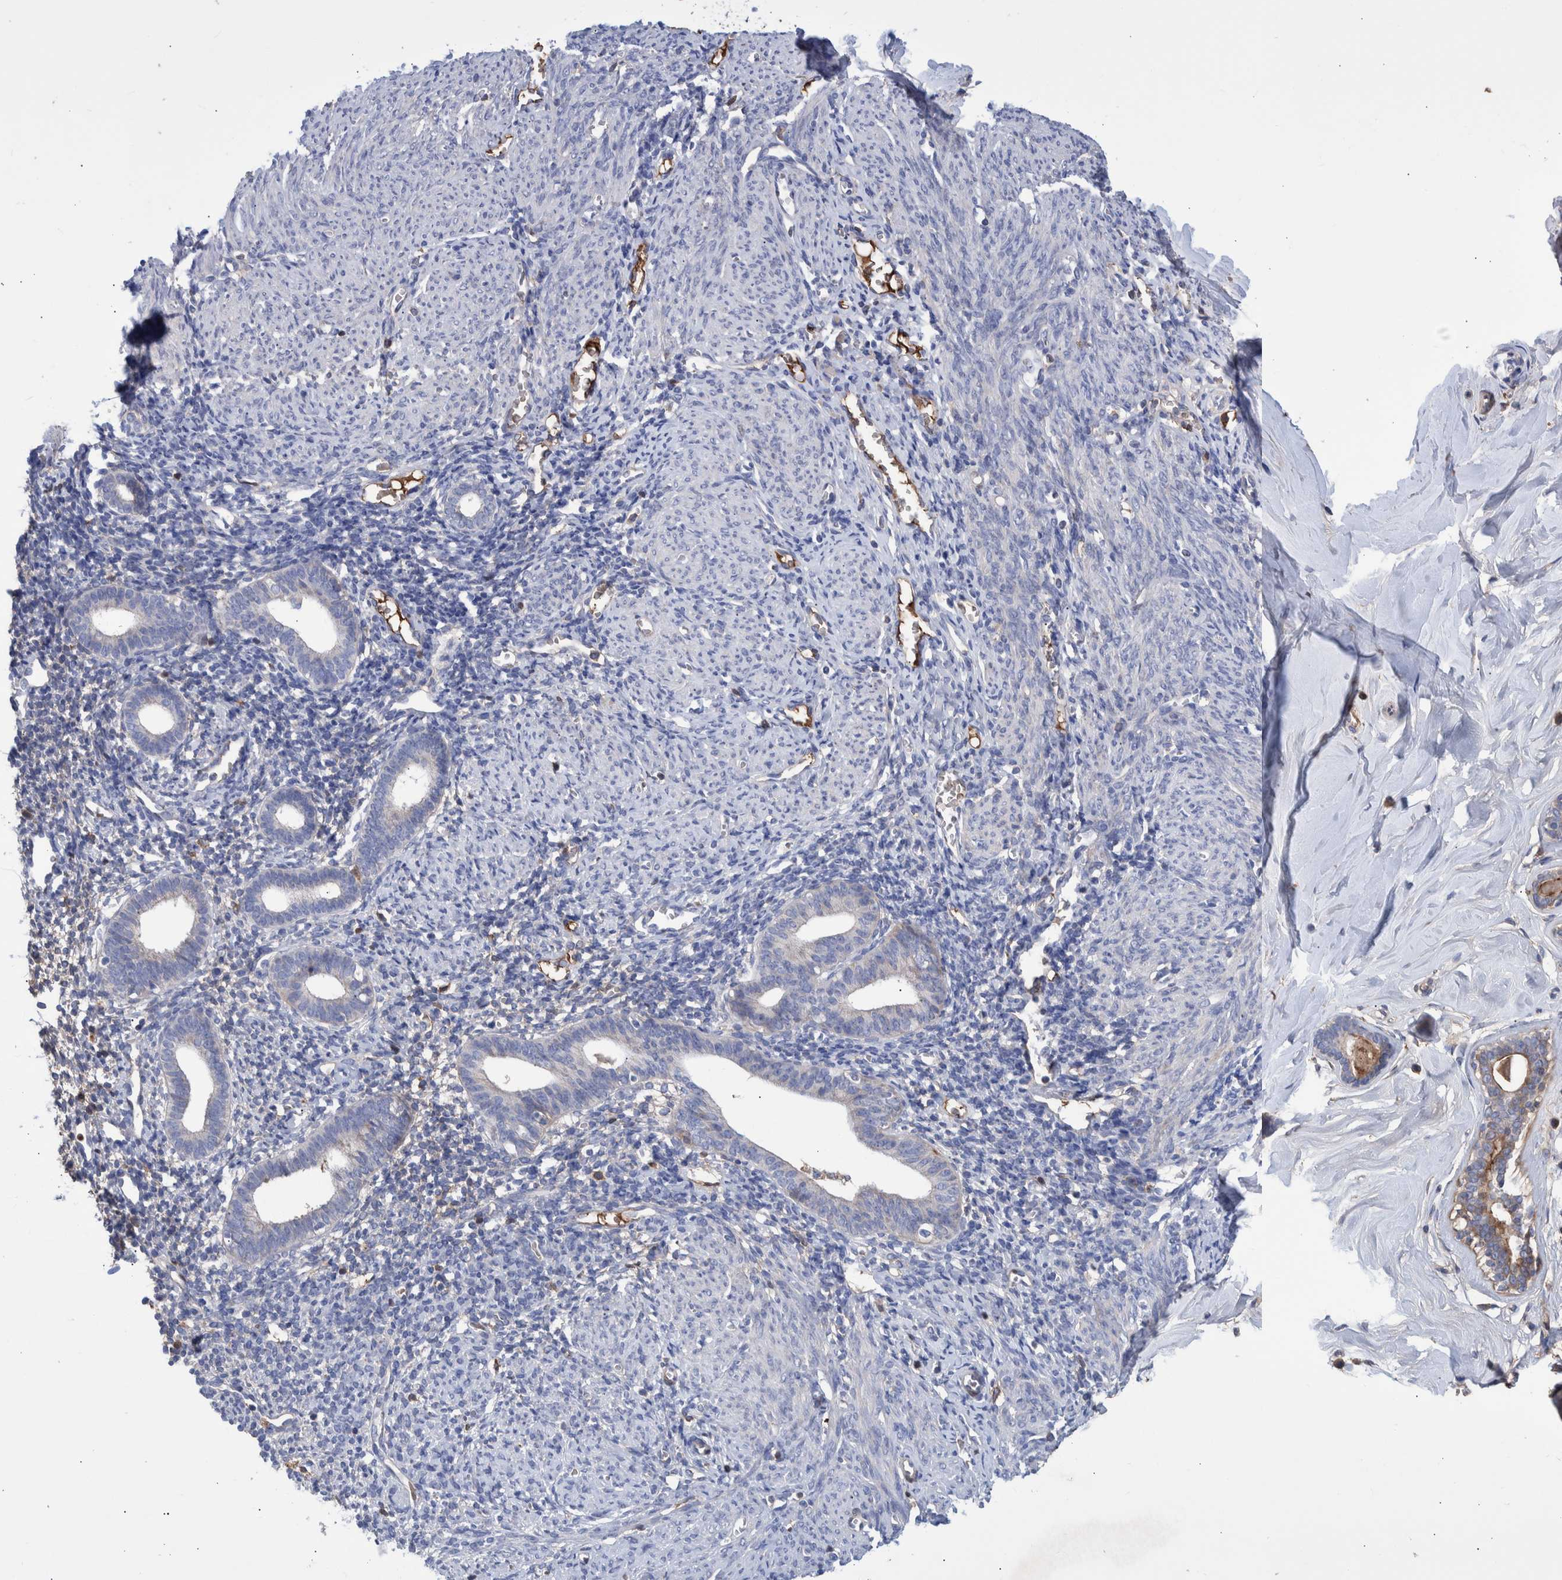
{"staining": {"intensity": "negative", "quantity": "none", "location": "none"}, "tissue": "endometrium", "cell_type": "Cells in endometrial stroma", "image_type": "normal", "snomed": [{"axis": "morphology", "description": "Normal tissue, NOS"}, {"axis": "morphology", "description": "Adenocarcinoma, NOS"}, {"axis": "topography", "description": "Endometrium"}], "caption": "Immunohistochemistry (IHC) micrograph of unremarkable endometrium stained for a protein (brown), which reveals no positivity in cells in endometrial stroma.", "gene": "DLL4", "patient": {"sex": "female", "age": 57}}